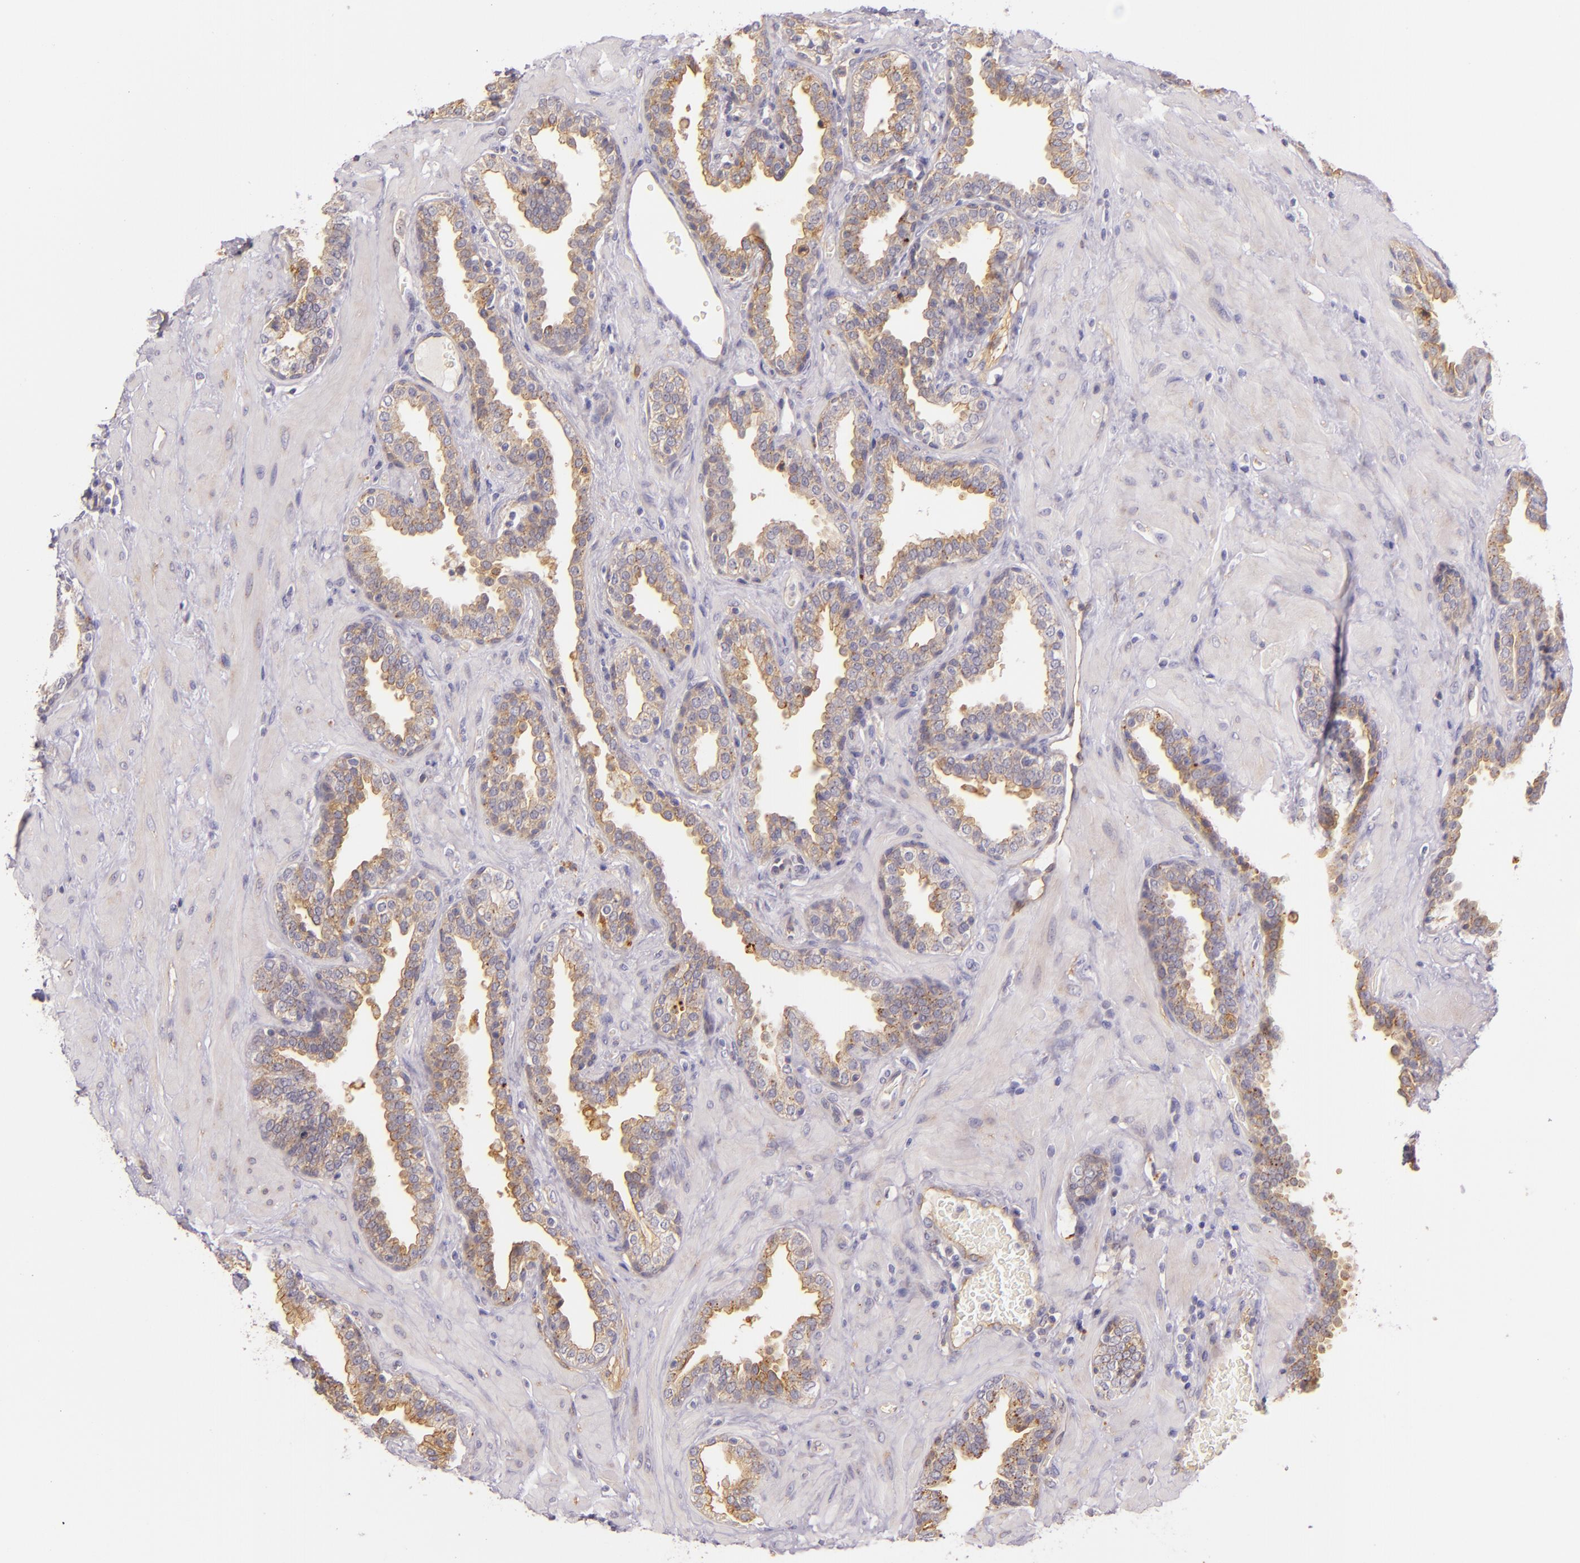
{"staining": {"intensity": "weak", "quantity": ">75%", "location": "cytoplasmic/membranous"}, "tissue": "prostate", "cell_type": "Glandular cells", "image_type": "normal", "snomed": [{"axis": "morphology", "description": "Normal tissue, NOS"}, {"axis": "topography", "description": "Prostate"}], "caption": "IHC photomicrograph of normal human prostate stained for a protein (brown), which shows low levels of weak cytoplasmic/membranous staining in approximately >75% of glandular cells.", "gene": "CTSF", "patient": {"sex": "male", "age": 51}}